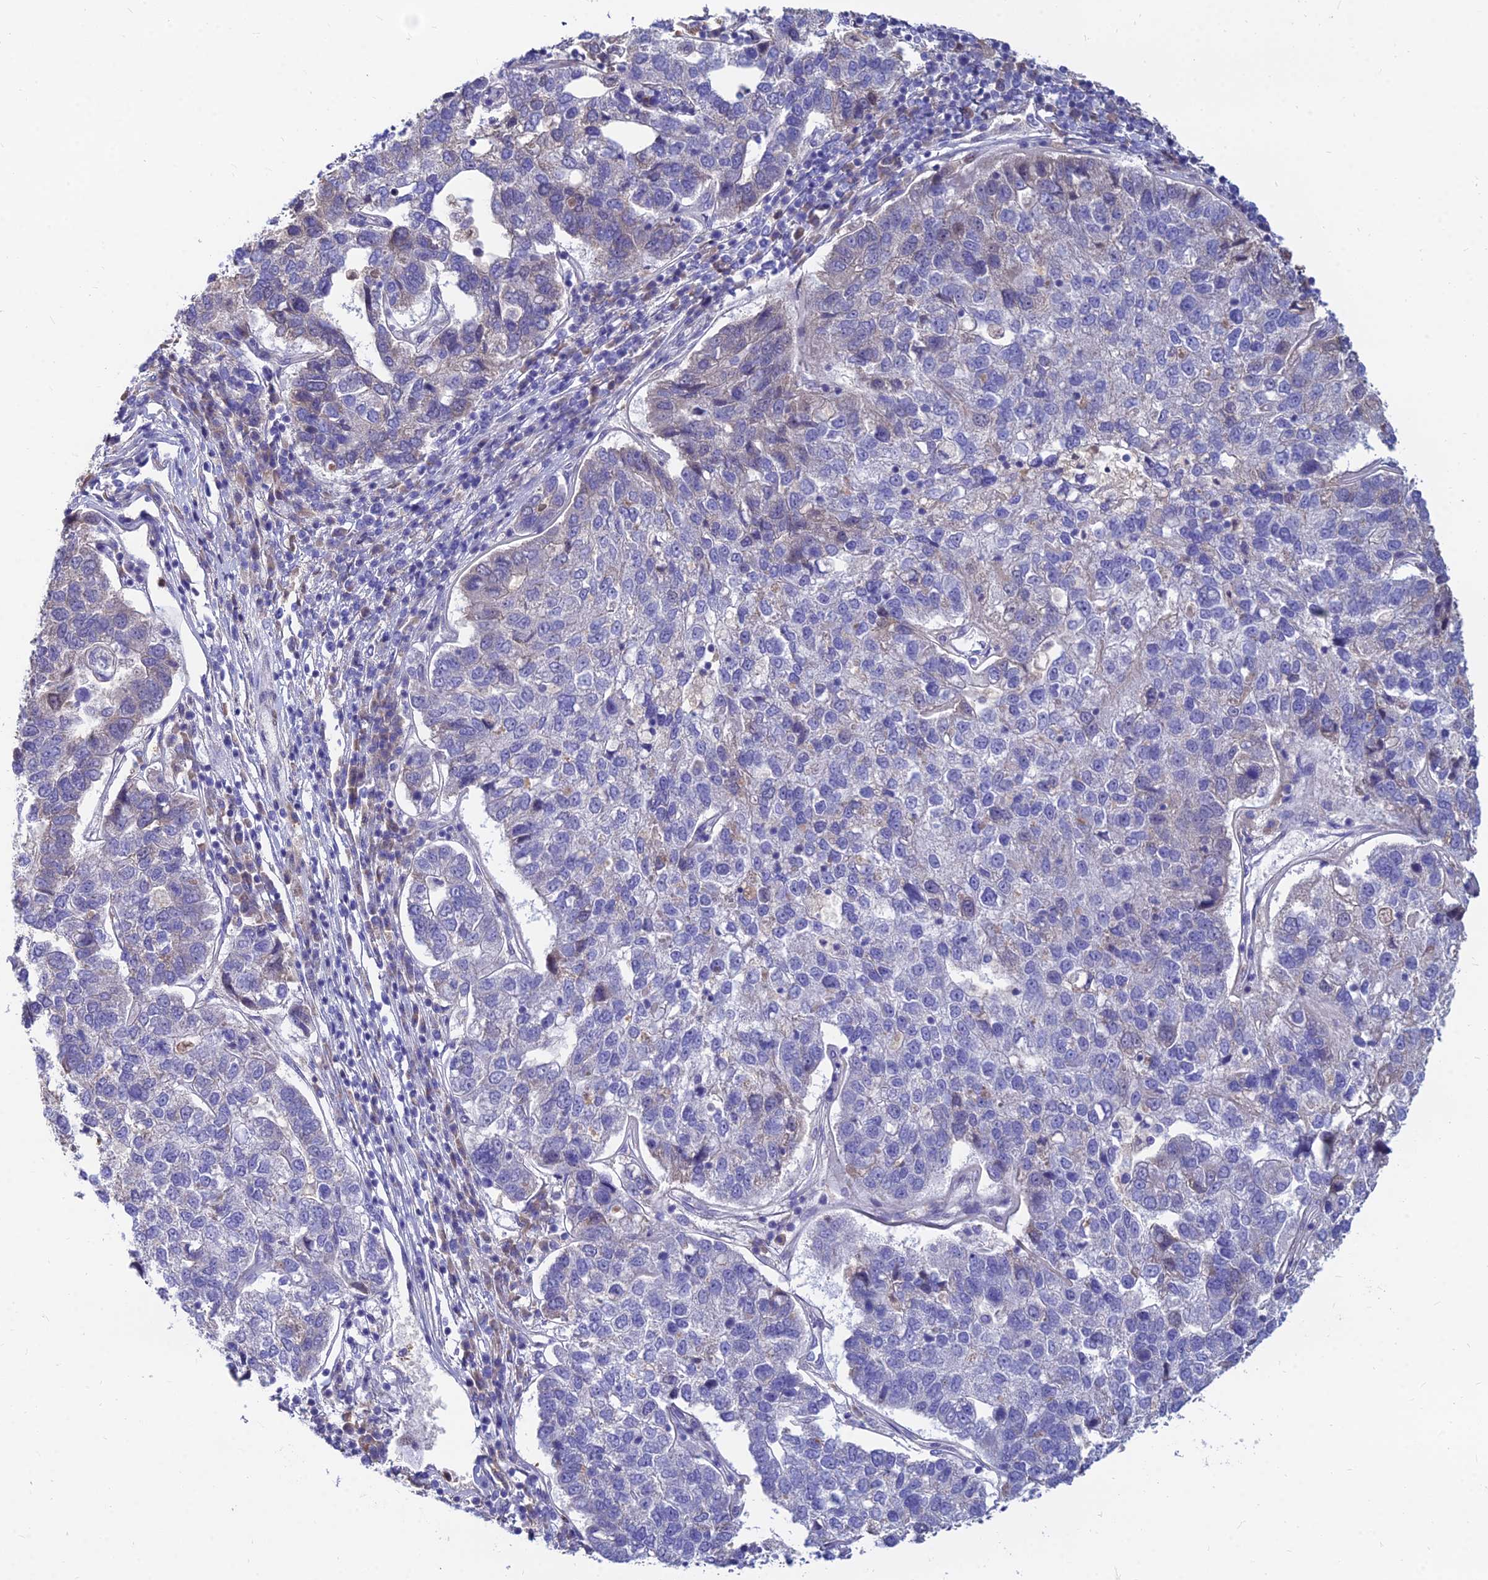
{"staining": {"intensity": "weak", "quantity": "<25%", "location": "cytoplasmic/membranous"}, "tissue": "pancreatic cancer", "cell_type": "Tumor cells", "image_type": "cancer", "snomed": [{"axis": "morphology", "description": "Adenocarcinoma, NOS"}, {"axis": "topography", "description": "Pancreas"}], "caption": "Protein analysis of pancreatic cancer (adenocarcinoma) exhibits no significant staining in tumor cells.", "gene": "GOLGA6D", "patient": {"sex": "female", "age": 61}}